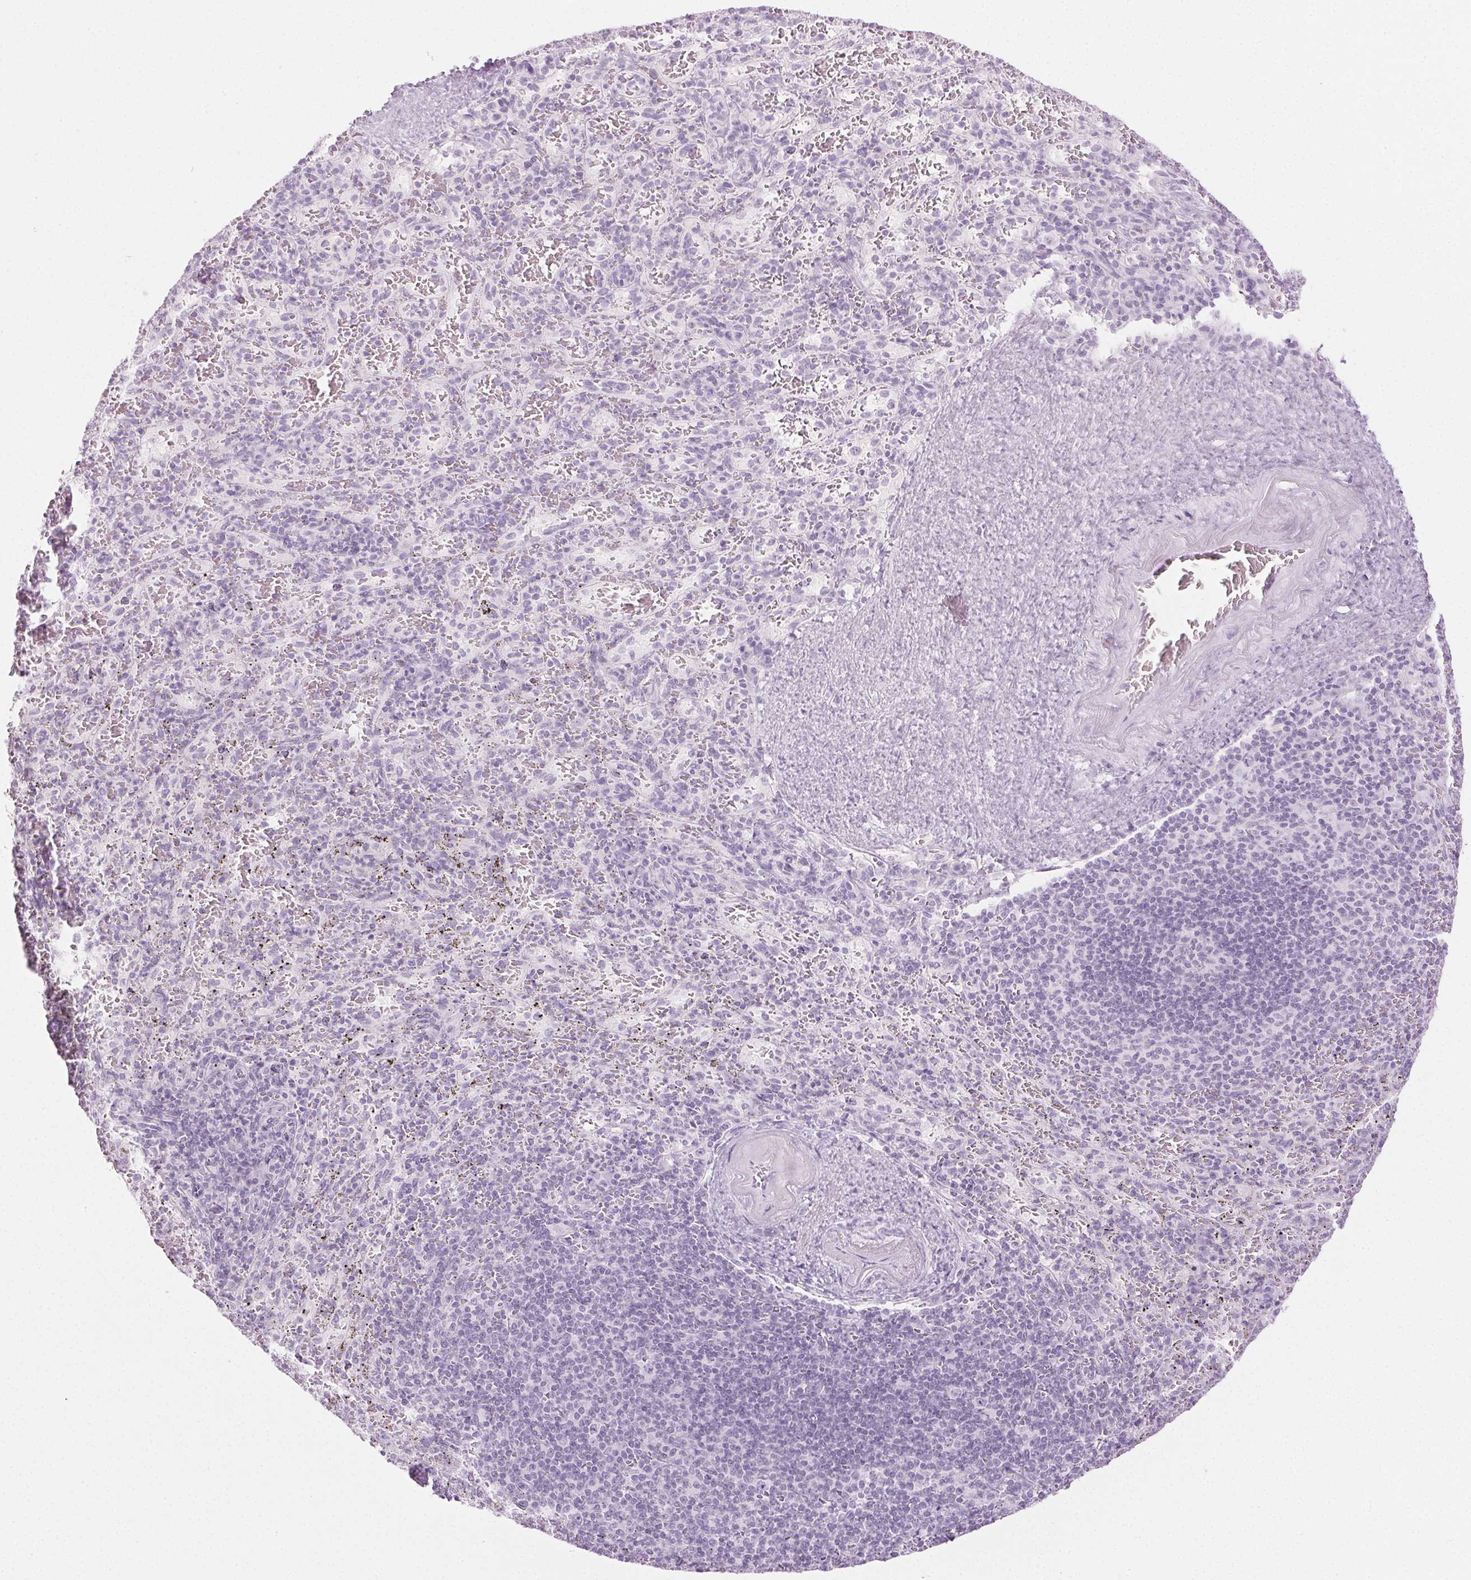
{"staining": {"intensity": "negative", "quantity": "none", "location": "none"}, "tissue": "spleen", "cell_type": "Cells in red pulp", "image_type": "normal", "snomed": [{"axis": "morphology", "description": "Normal tissue, NOS"}, {"axis": "topography", "description": "Spleen"}], "caption": "Immunohistochemistry (IHC) micrograph of benign spleen stained for a protein (brown), which exhibits no expression in cells in red pulp. The staining is performed using DAB brown chromogen with nuclei counter-stained in using hematoxylin.", "gene": "SPRR3", "patient": {"sex": "male", "age": 57}}